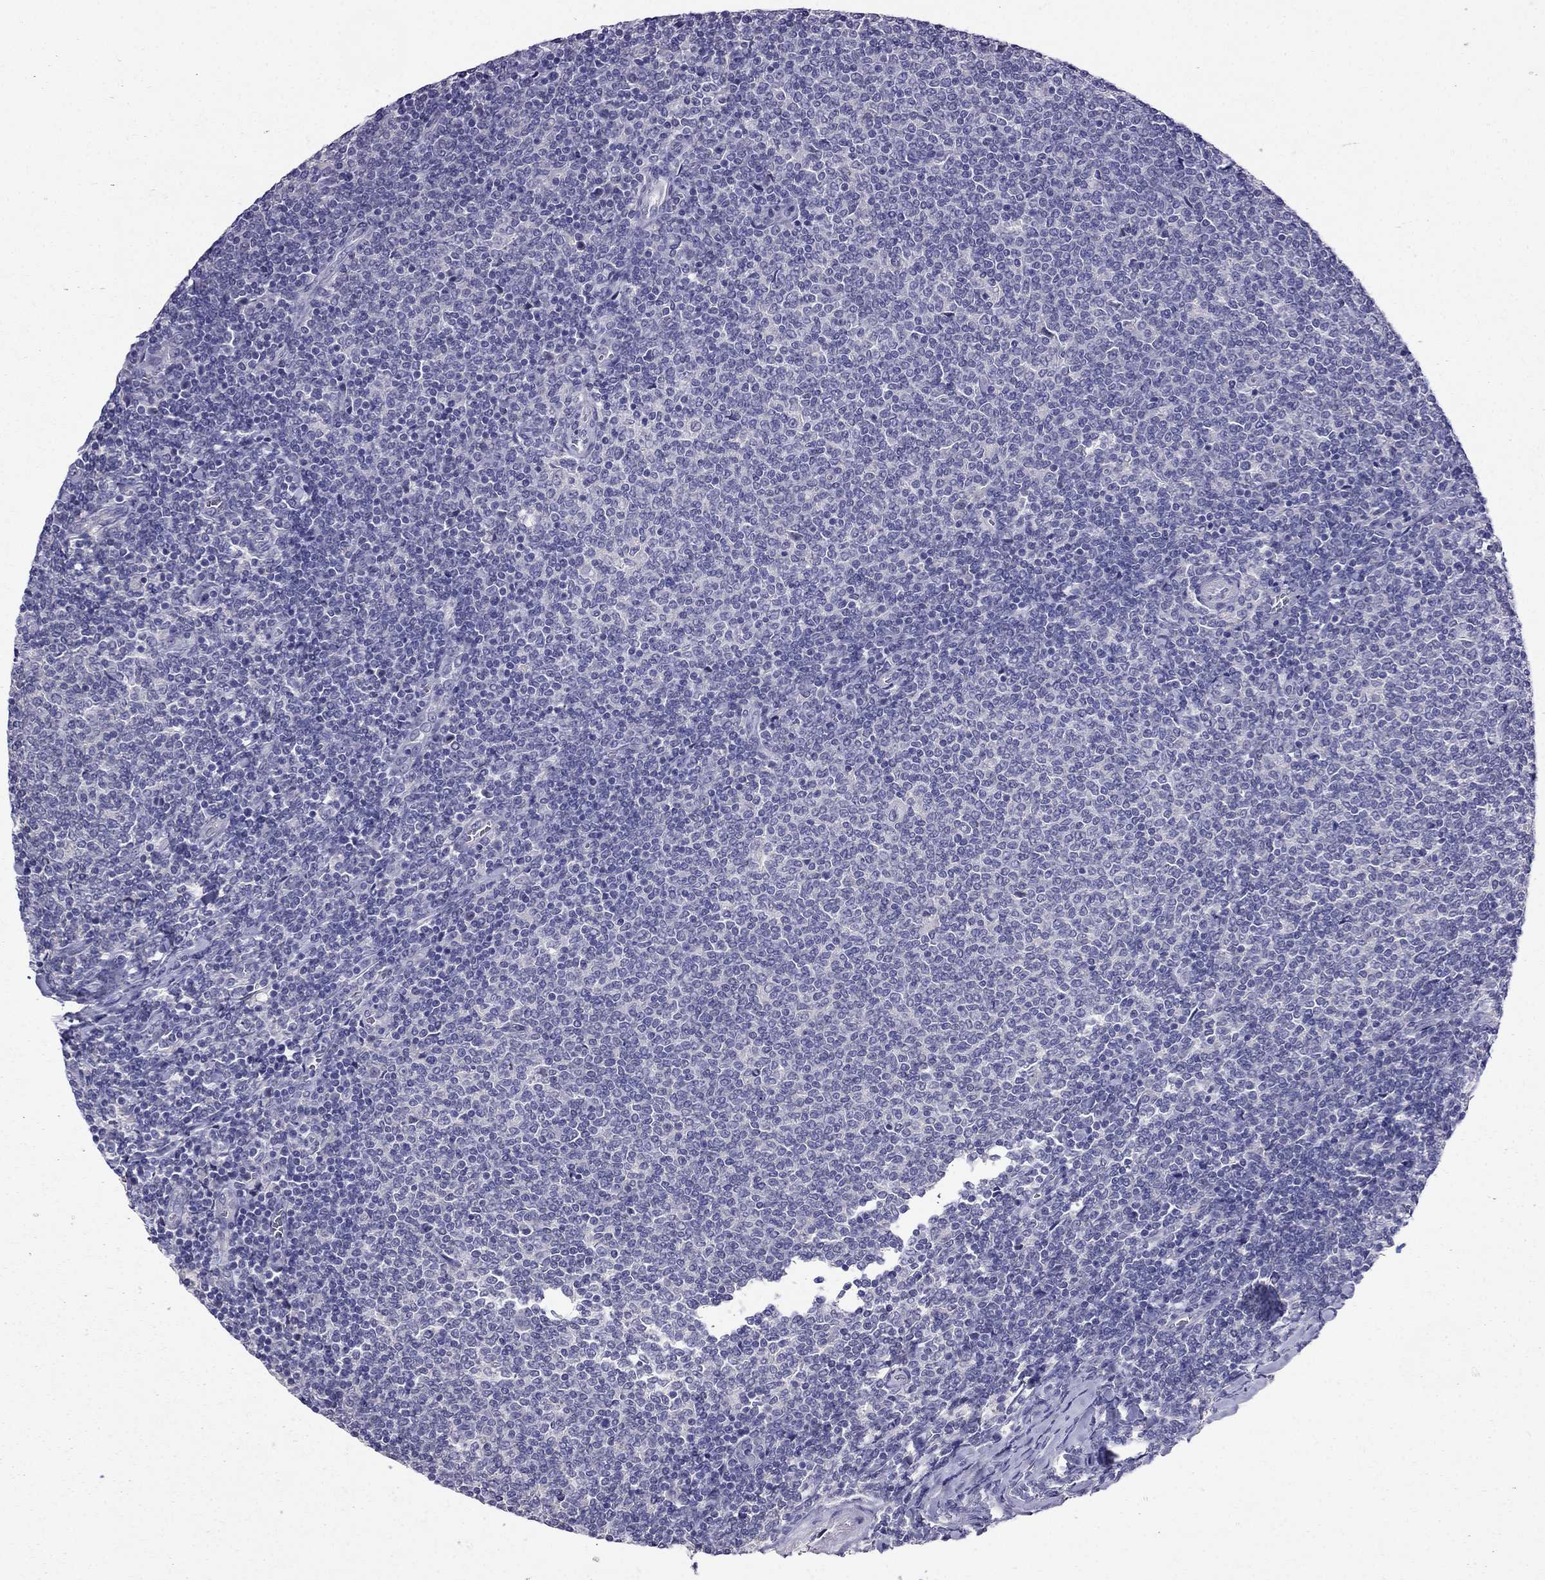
{"staining": {"intensity": "negative", "quantity": "none", "location": "none"}, "tissue": "lymphoma", "cell_type": "Tumor cells", "image_type": "cancer", "snomed": [{"axis": "morphology", "description": "Malignant lymphoma, non-Hodgkin's type, Low grade"}, {"axis": "topography", "description": "Lymph node"}], "caption": "Immunohistochemistry (IHC) of malignant lymphoma, non-Hodgkin's type (low-grade) demonstrates no expression in tumor cells.", "gene": "SCNN1D", "patient": {"sex": "male", "age": 52}}